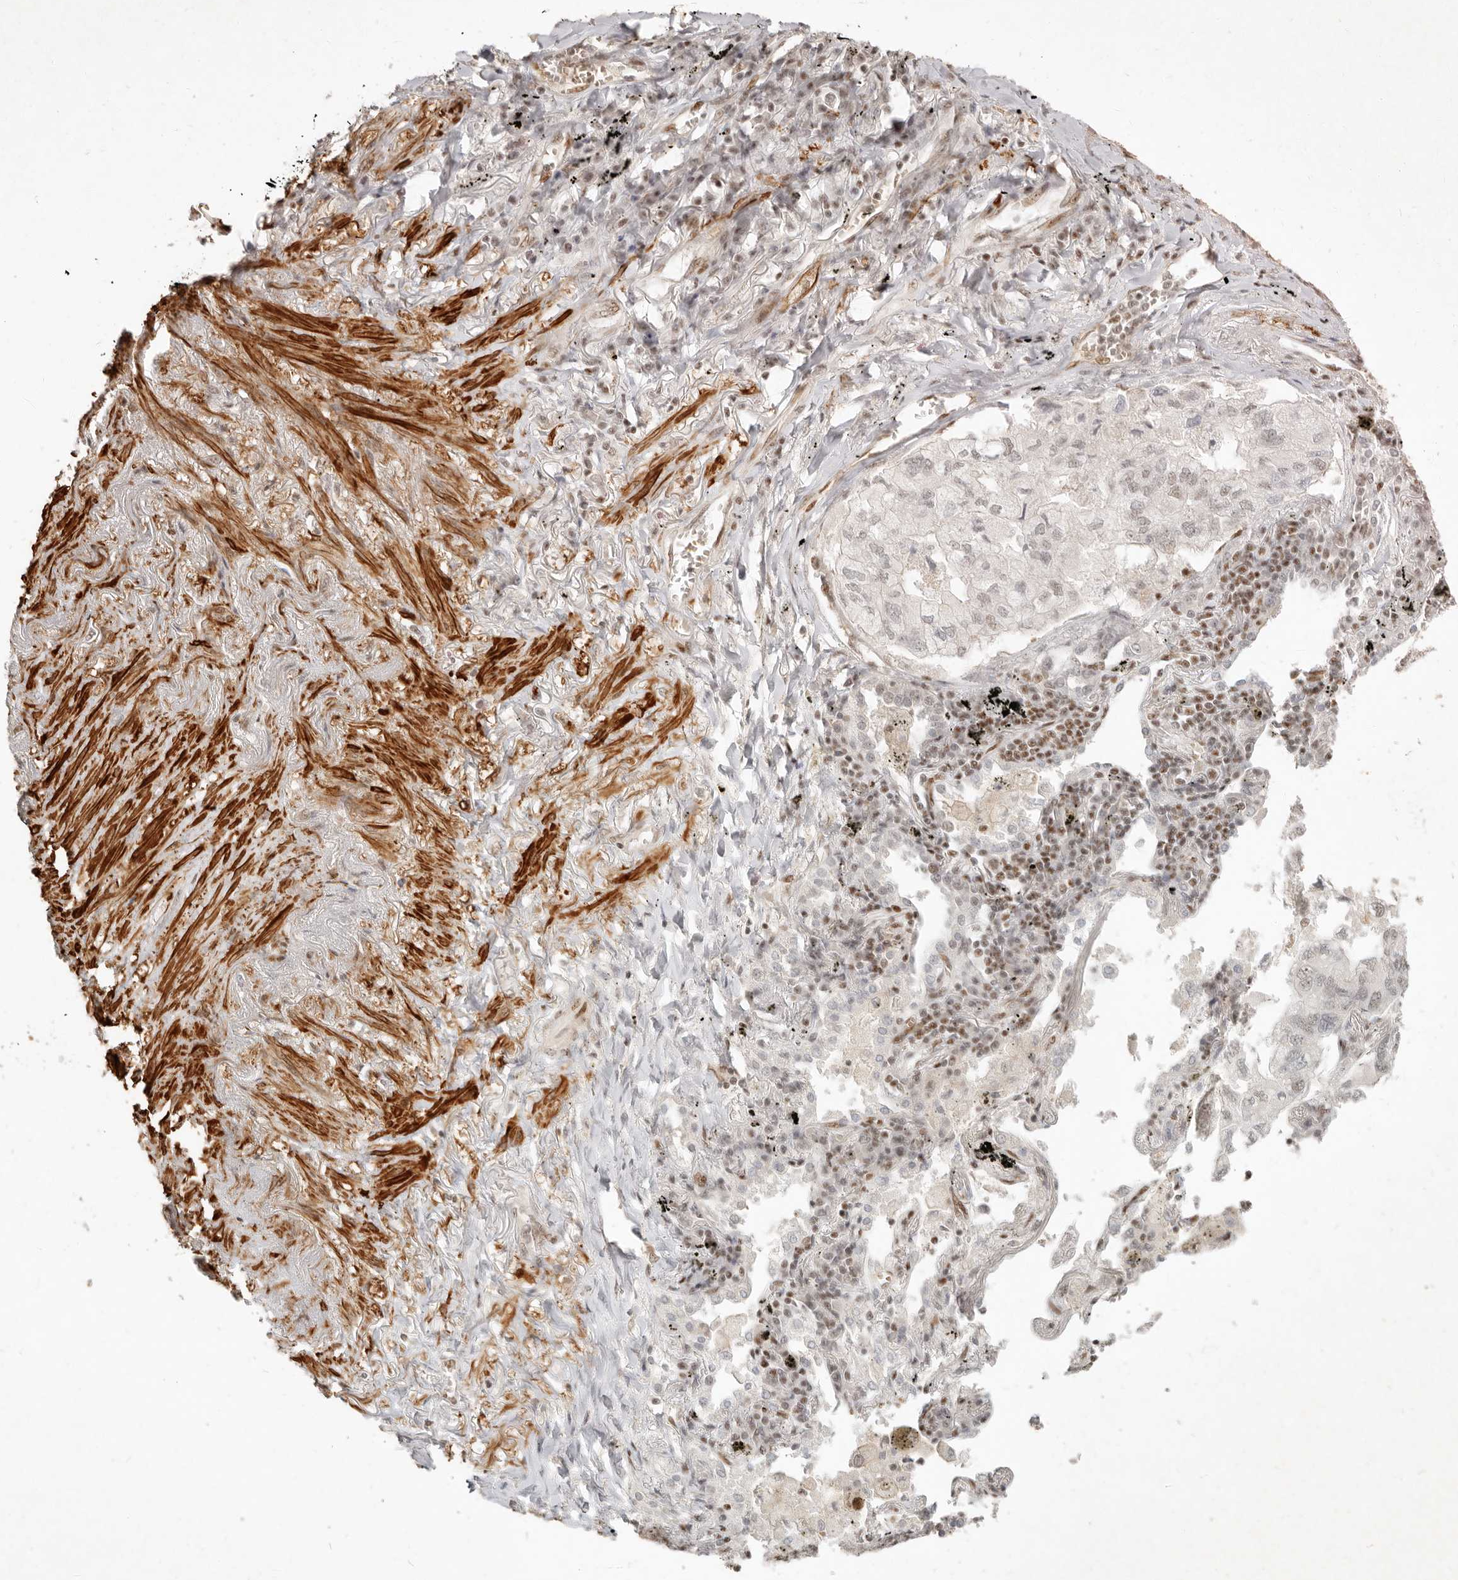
{"staining": {"intensity": "weak", "quantity": "<25%", "location": "nuclear"}, "tissue": "lung cancer", "cell_type": "Tumor cells", "image_type": "cancer", "snomed": [{"axis": "morphology", "description": "Adenocarcinoma, NOS"}, {"axis": "topography", "description": "Lung"}], "caption": "Micrograph shows no significant protein positivity in tumor cells of lung adenocarcinoma. Nuclei are stained in blue.", "gene": "GABPA", "patient": {"sex": "male", "age": 65}}